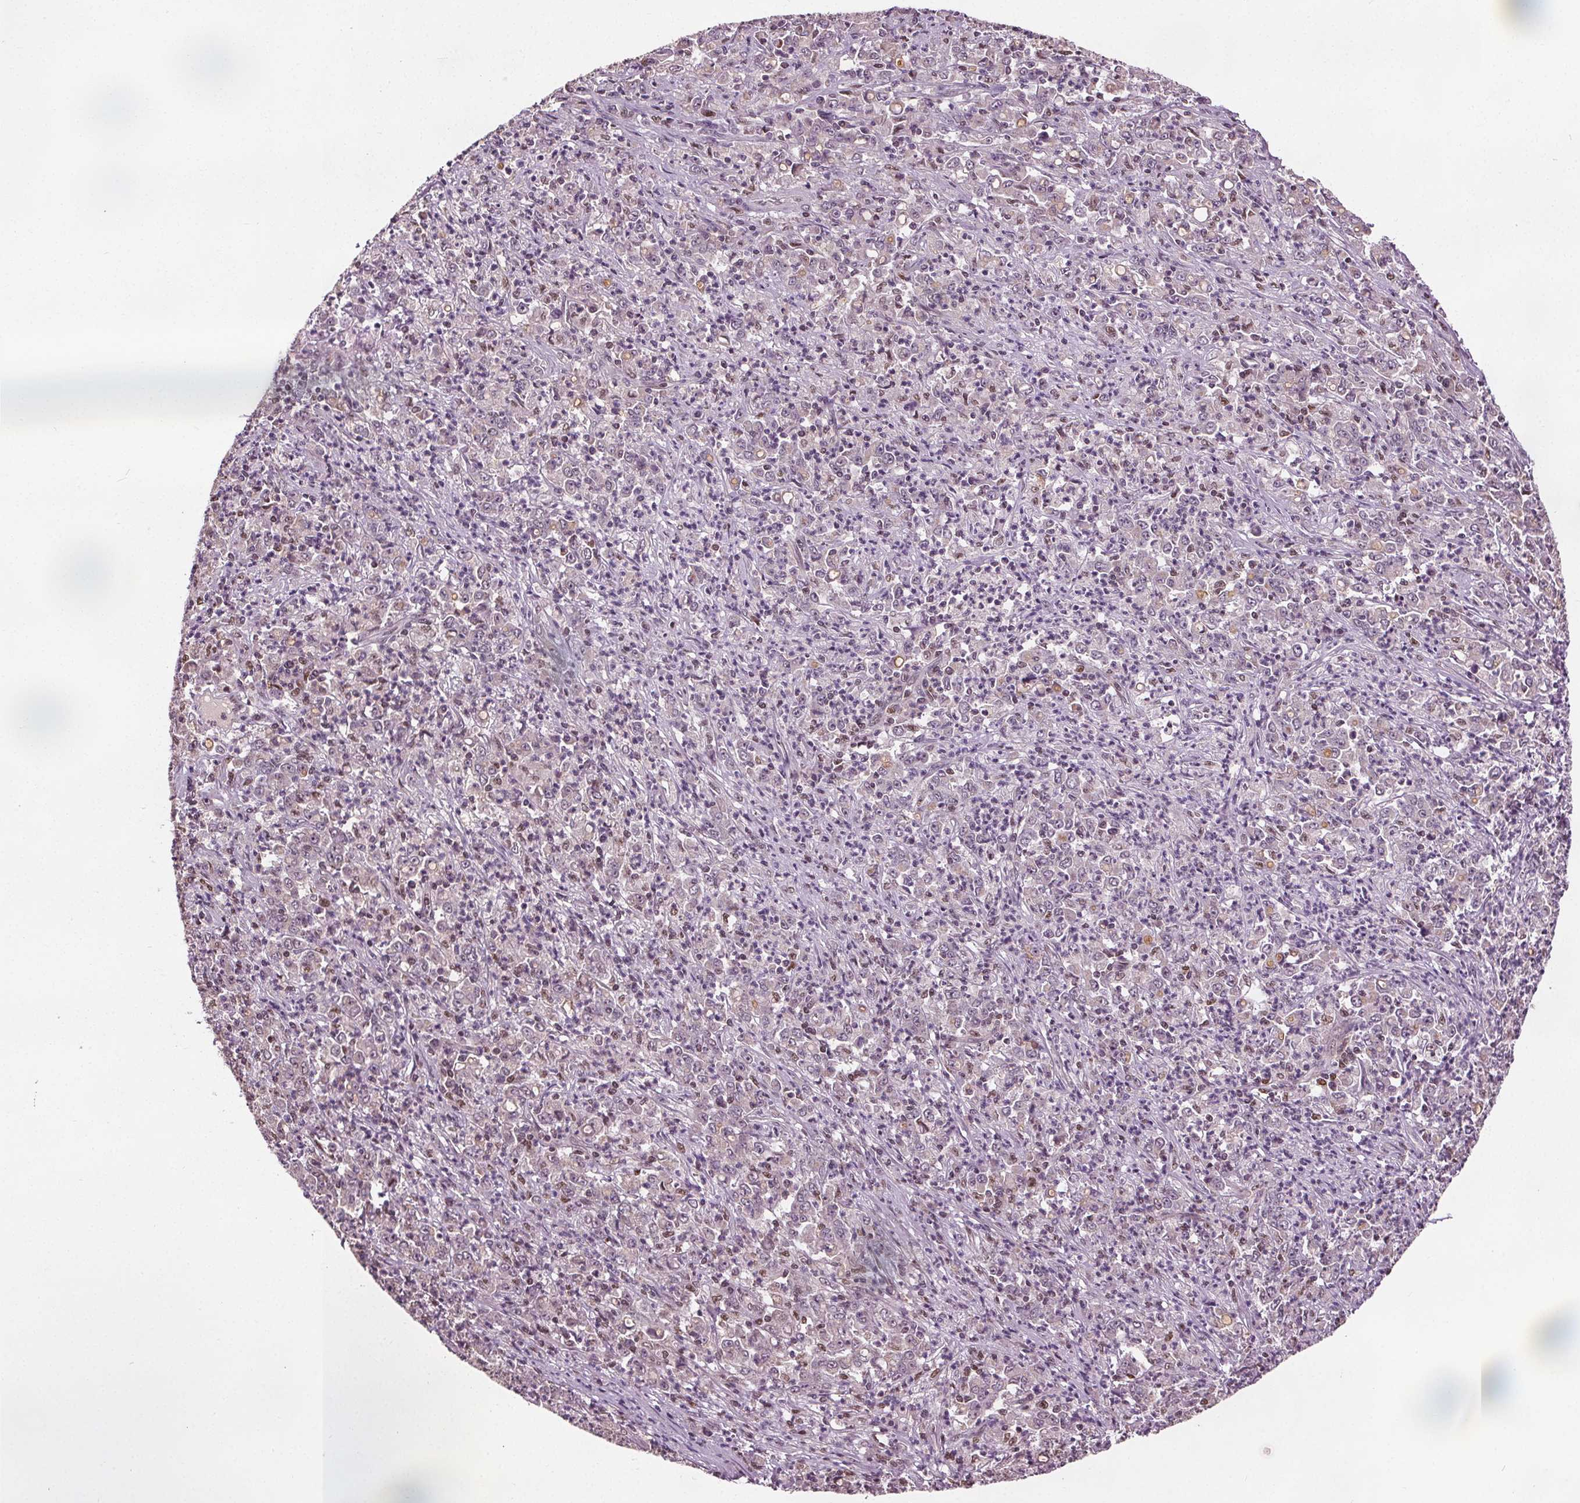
{"staining": {"intensity": "negative", "quantity": "none", "location": "none"}, "tissue": "stomach cancer", "cell_type": "Tumor cells", "image_type": "cancer", "snomed": [{"axis": "morphology", "description": "Adenocarcinoma, NOS"}, {"axis": "topography", "description": "Stomach, lower"}], "caption": "High power microscopy micrograph of an IHC histopathology image of stomach adenocarcinoma, revealing no significant staining in tumor cells.", "gene": "DDX11", "patient": {"sex": "female", "age": 71}}